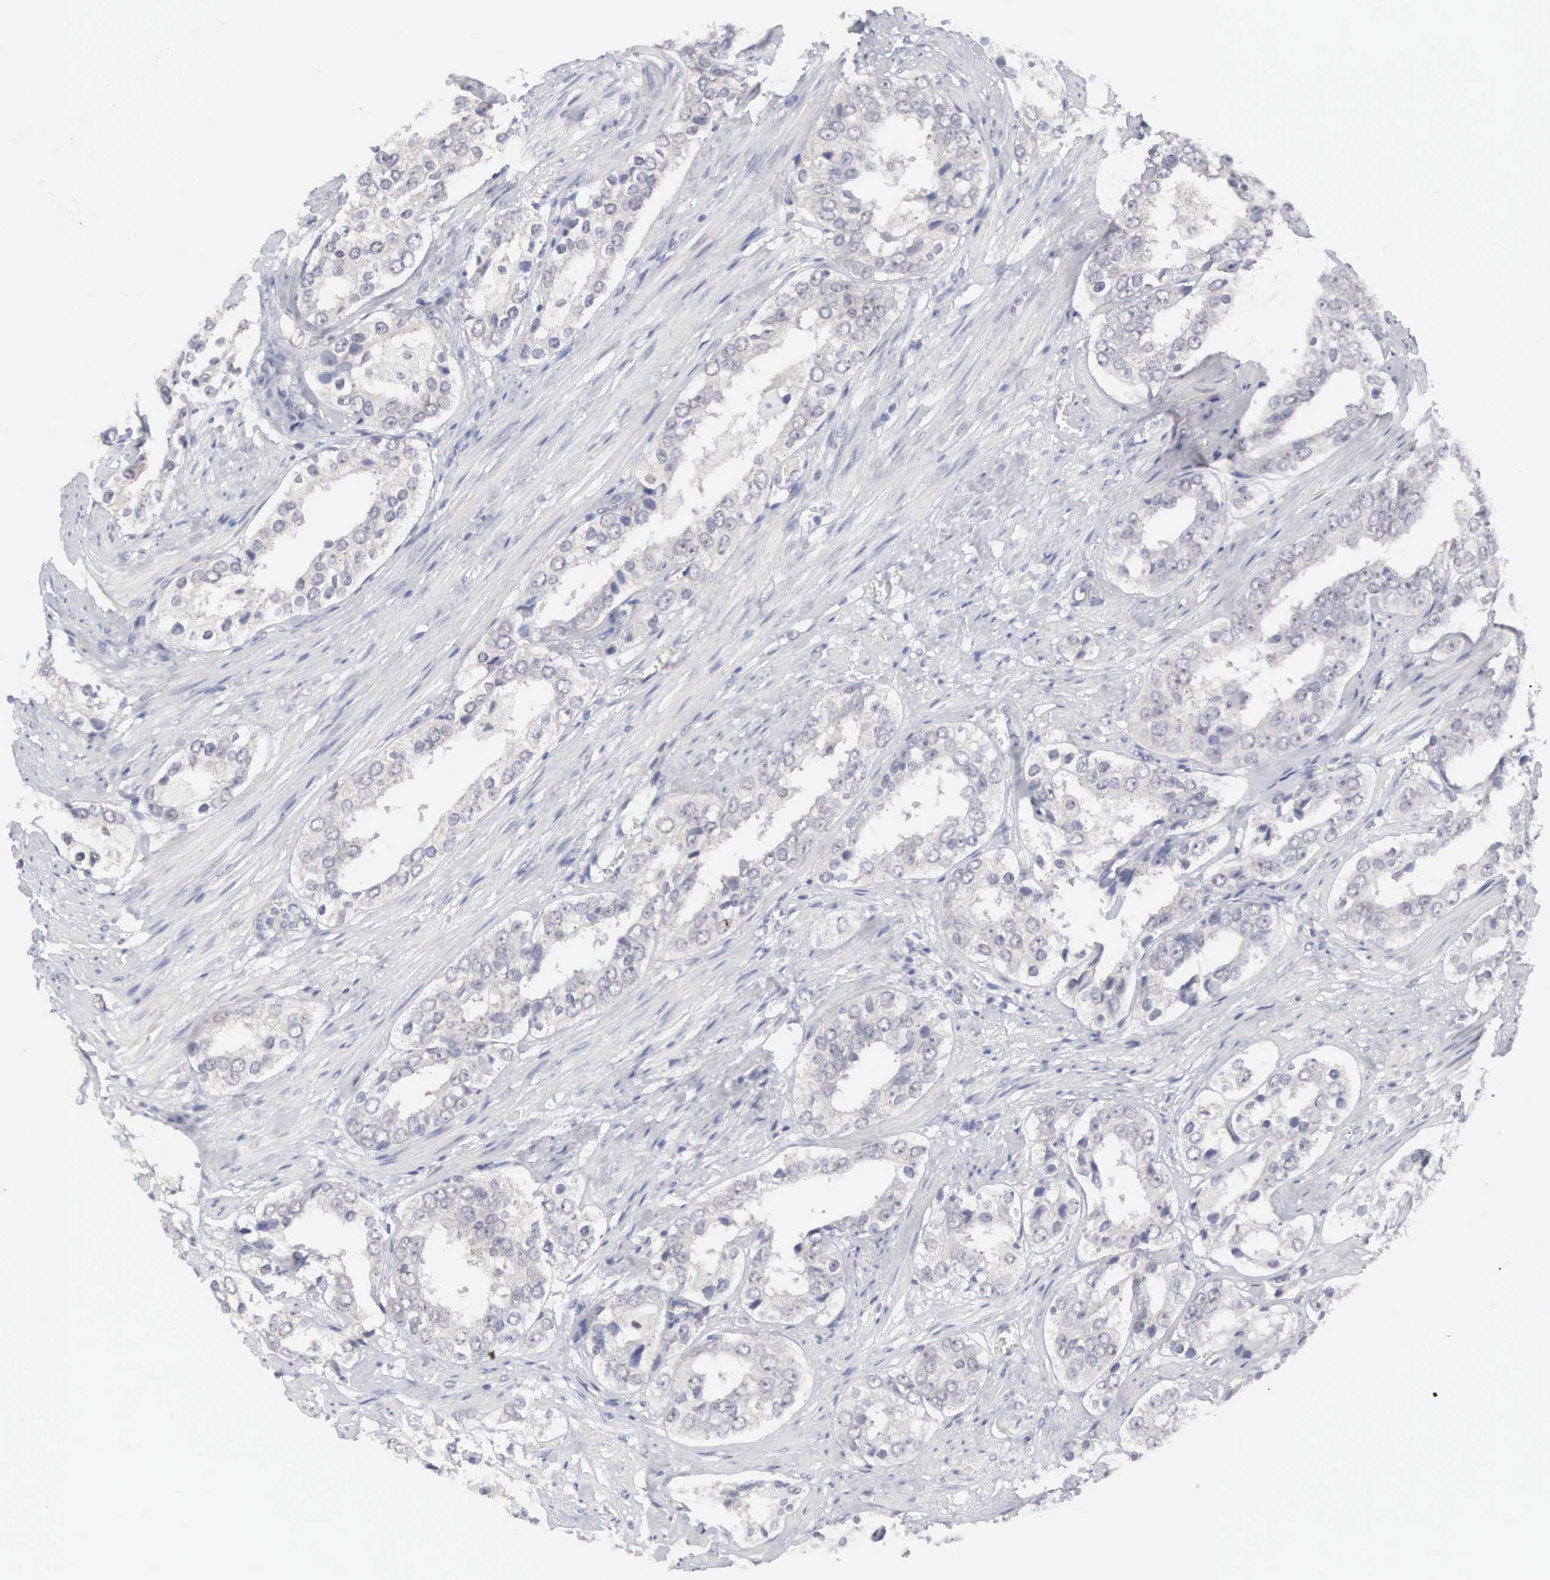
{"staining": {"intensity": "negative", "quantity": "none", "location": "none"}, "tissue": "prostate cancer", "cell_type": "Tumor cells", "image_type": "cancer", "snomed": [{"axis": "morphology", "description": "Adenocarcinoma, Medium grade"}, {"axis": "topography", "description": "Prostate"}], "caption": "Prostate cancer (adenocarcinoma (medium-grade)) stained for a protein using immunohistochemistry (IHC) displays no staining tumor cells.", "gene": "MNAT1", "patient": {"sex": "male", "age": 73}}